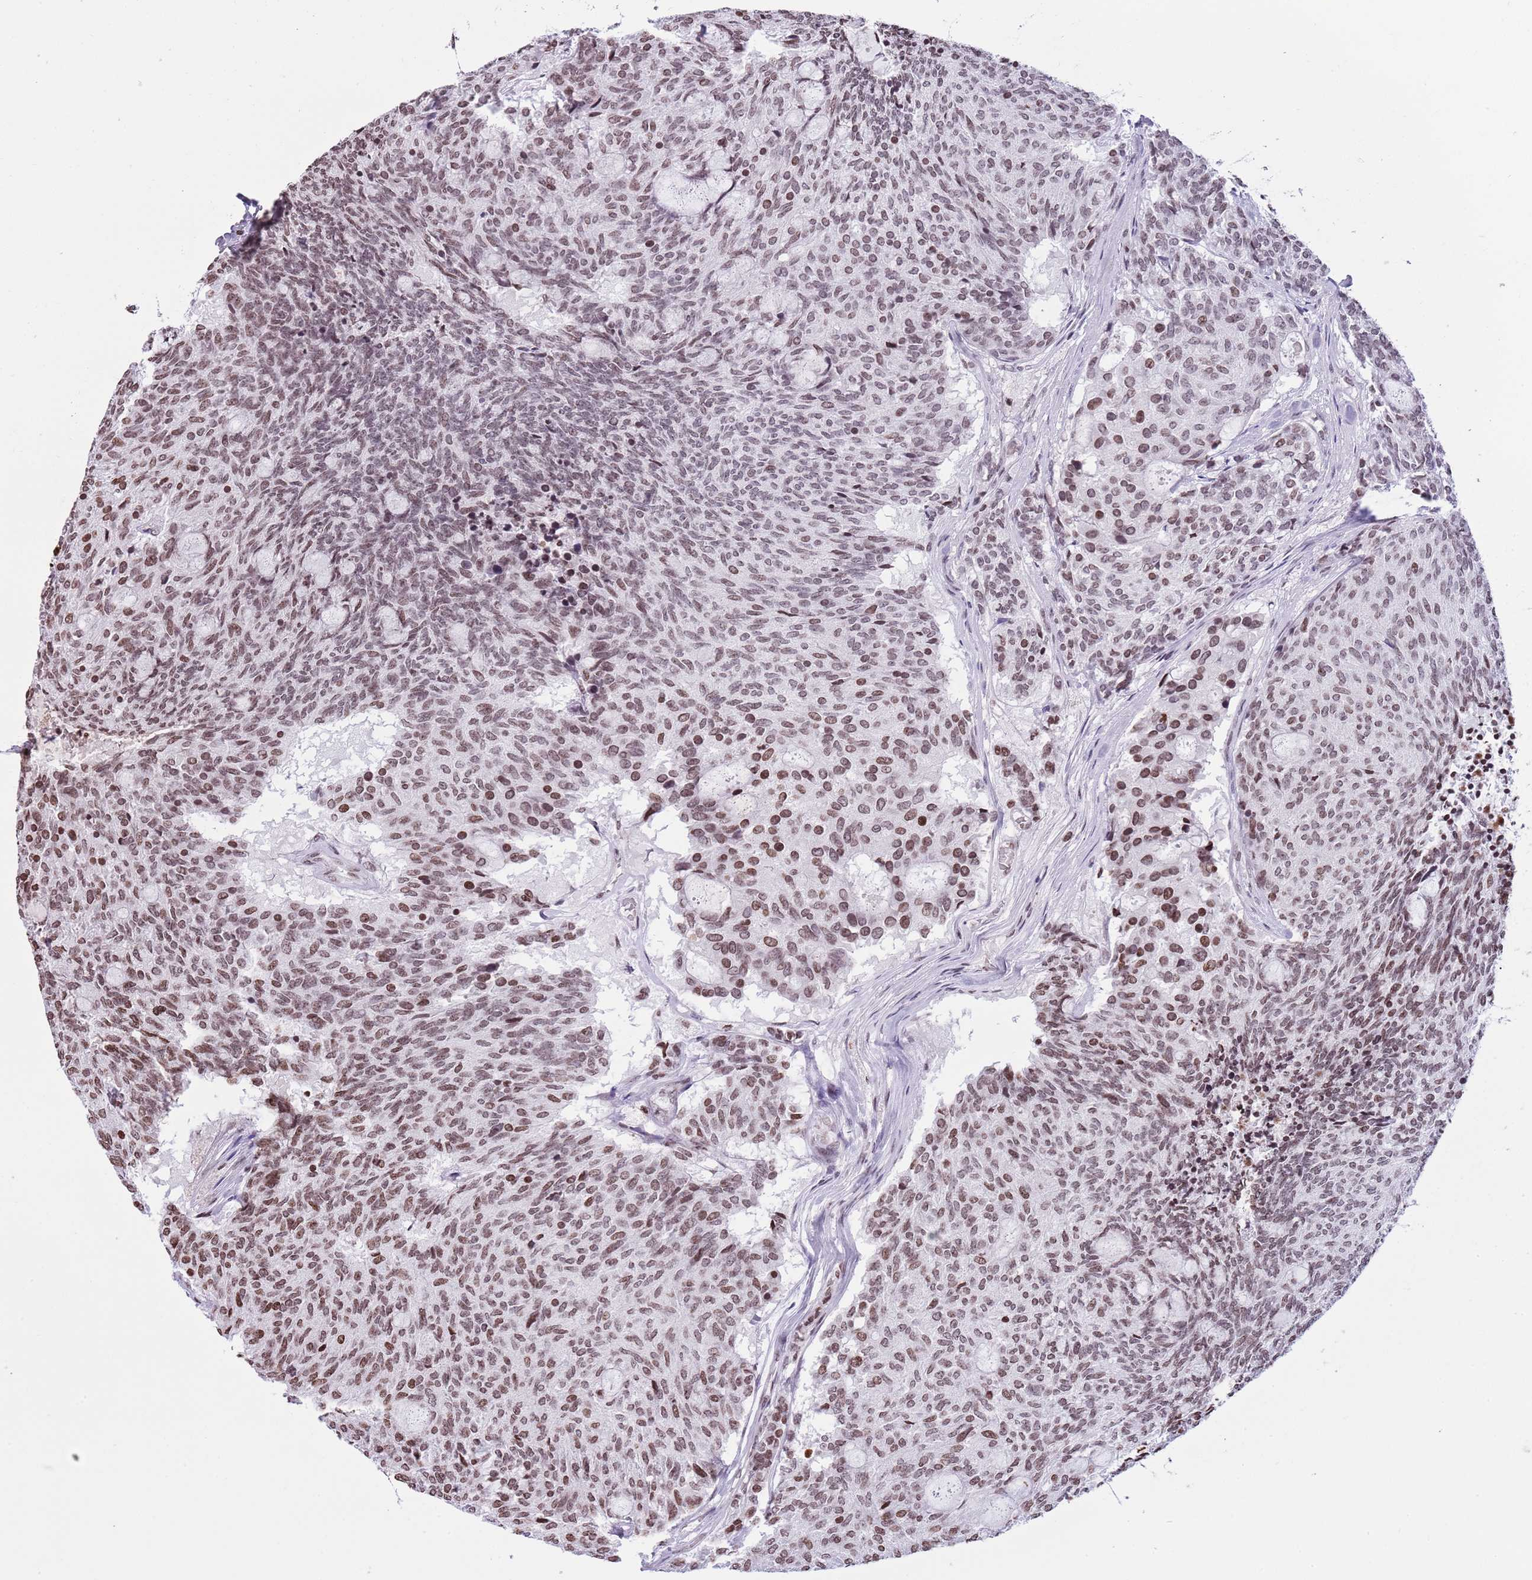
{"staining": {"intensity": "moderate", "quantity": ">75%", "location": "nuclear"}, "tissue": "carcinoid", "cell_type": "Tumor cells", "image_type": "cancer", "snomed": [{"axis": "morphology", "description": "Carcinoid, malignant, NOS"}, {"axis": "topography", "description": "Pancreas"}], "caption": "High-magnification brightfield microscopy of carcinoid stained with DAB (brown) and counterstained with hematoxylin (blue). tumor cells exhibit moderate nuclear staining is present in approximately>75% of cells. (Brightfield microscopy of DAB IHC at high magnification).", "gene": "KPNA3", "patient": {"sex": "female", "age": 54}}